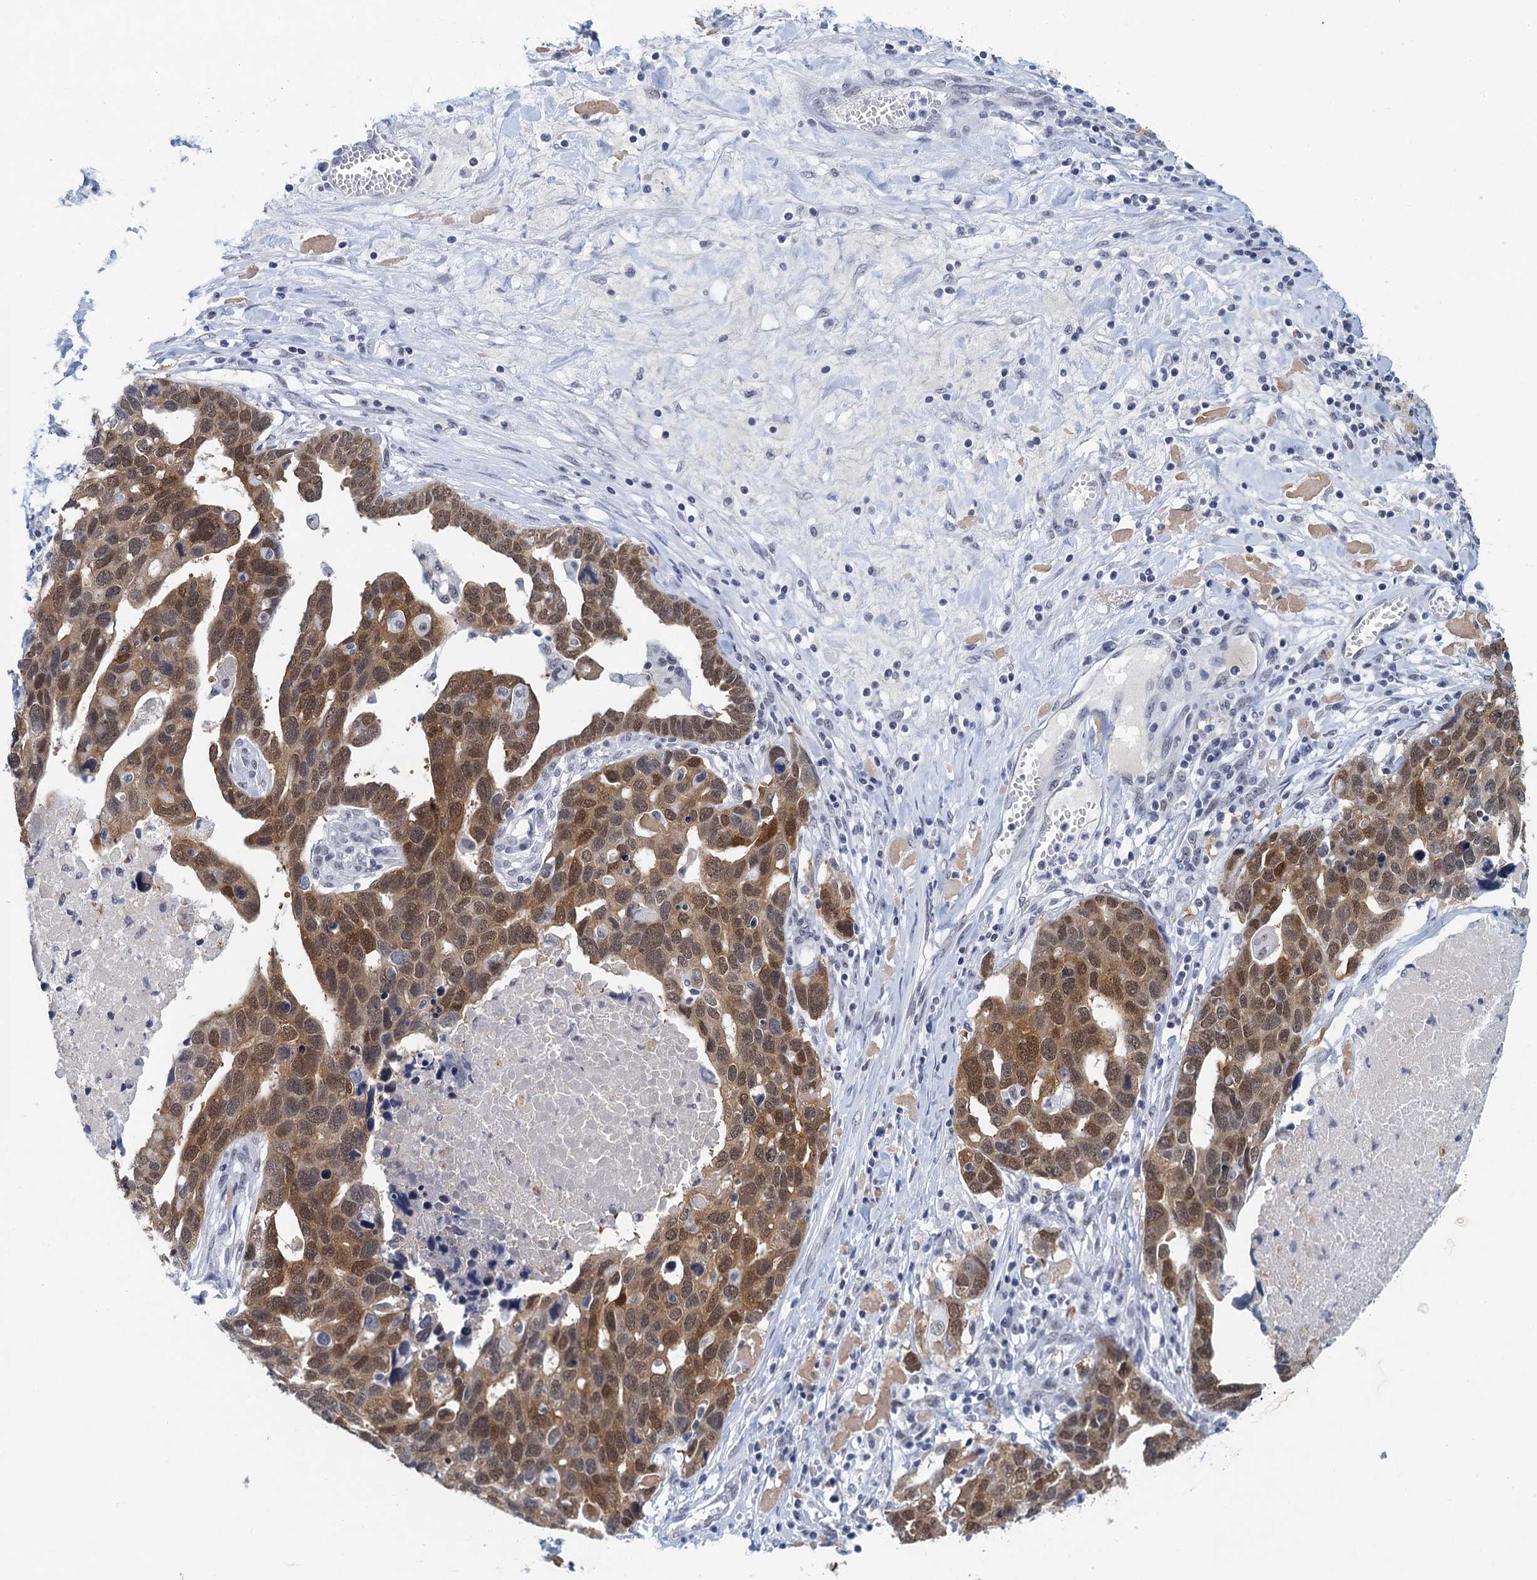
{"staining": {"intensity": "moderate", "quantity": ">75%", "location": "cytoplasmic/membranous,nuclear"}, "tissue": "ovarian cancer", "cell_type": "Tumor cells", "image_type": "cancer", "snomed": [{"axis": "morphology", "description": "Cystadenocarcinoma, serous, NOS"}, {"axis": "topography", "description": "Ovary"}], "caption": "Ovarian serous cystadenocarcinoma tissue displays moderate cytoplasmic/membranous and nuclear expression in about >75% of tumor cells, visualized by immunohistochemistry. (DAB (3,3'-diaminobenzidine) IHC with brightfield microscopy, high magnification).", "gene": "EPS8L1", "patient": {"sex": "female", "age": 54}}